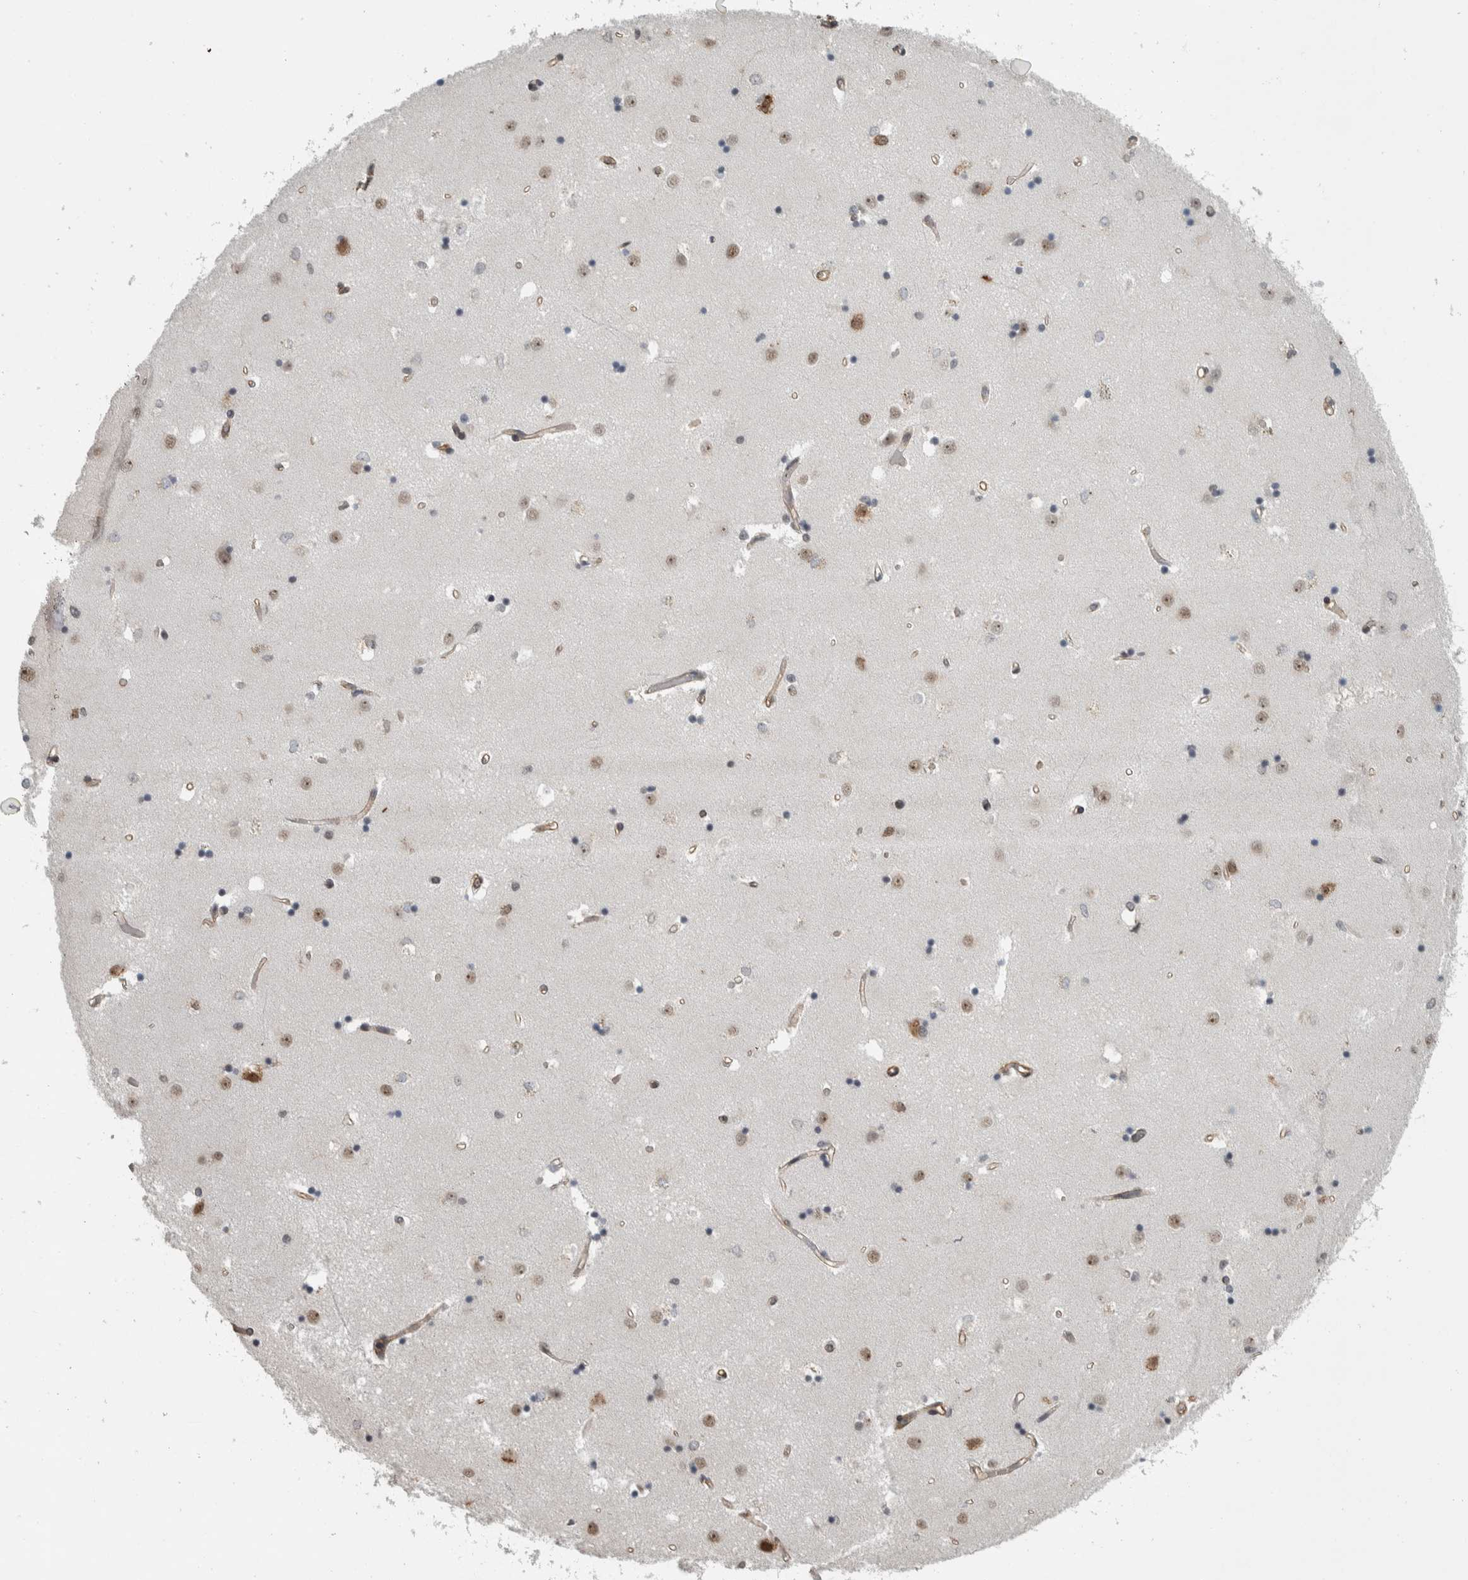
{"staining": {"intensity": "moderate", "quantity": "25%-75%", "location": "nuclear"}, "tissue": "caudate", "cell_type": "Glial cells", "image_type": "normal", "snomed": [{"axis": "morphology", "description": "Normal tissue, NOS"}, {"axis": "topography", "description": "Lateral ventricle wall"}], "caption": "This micrograph exhibits immunohistochemistry (IHC) staining of benign human caudate, with medium moderate nuclear expression in about 25%-75% of glial cells.", "gene": "DDX42", "patient": {"sex": "male", "age": 45}}